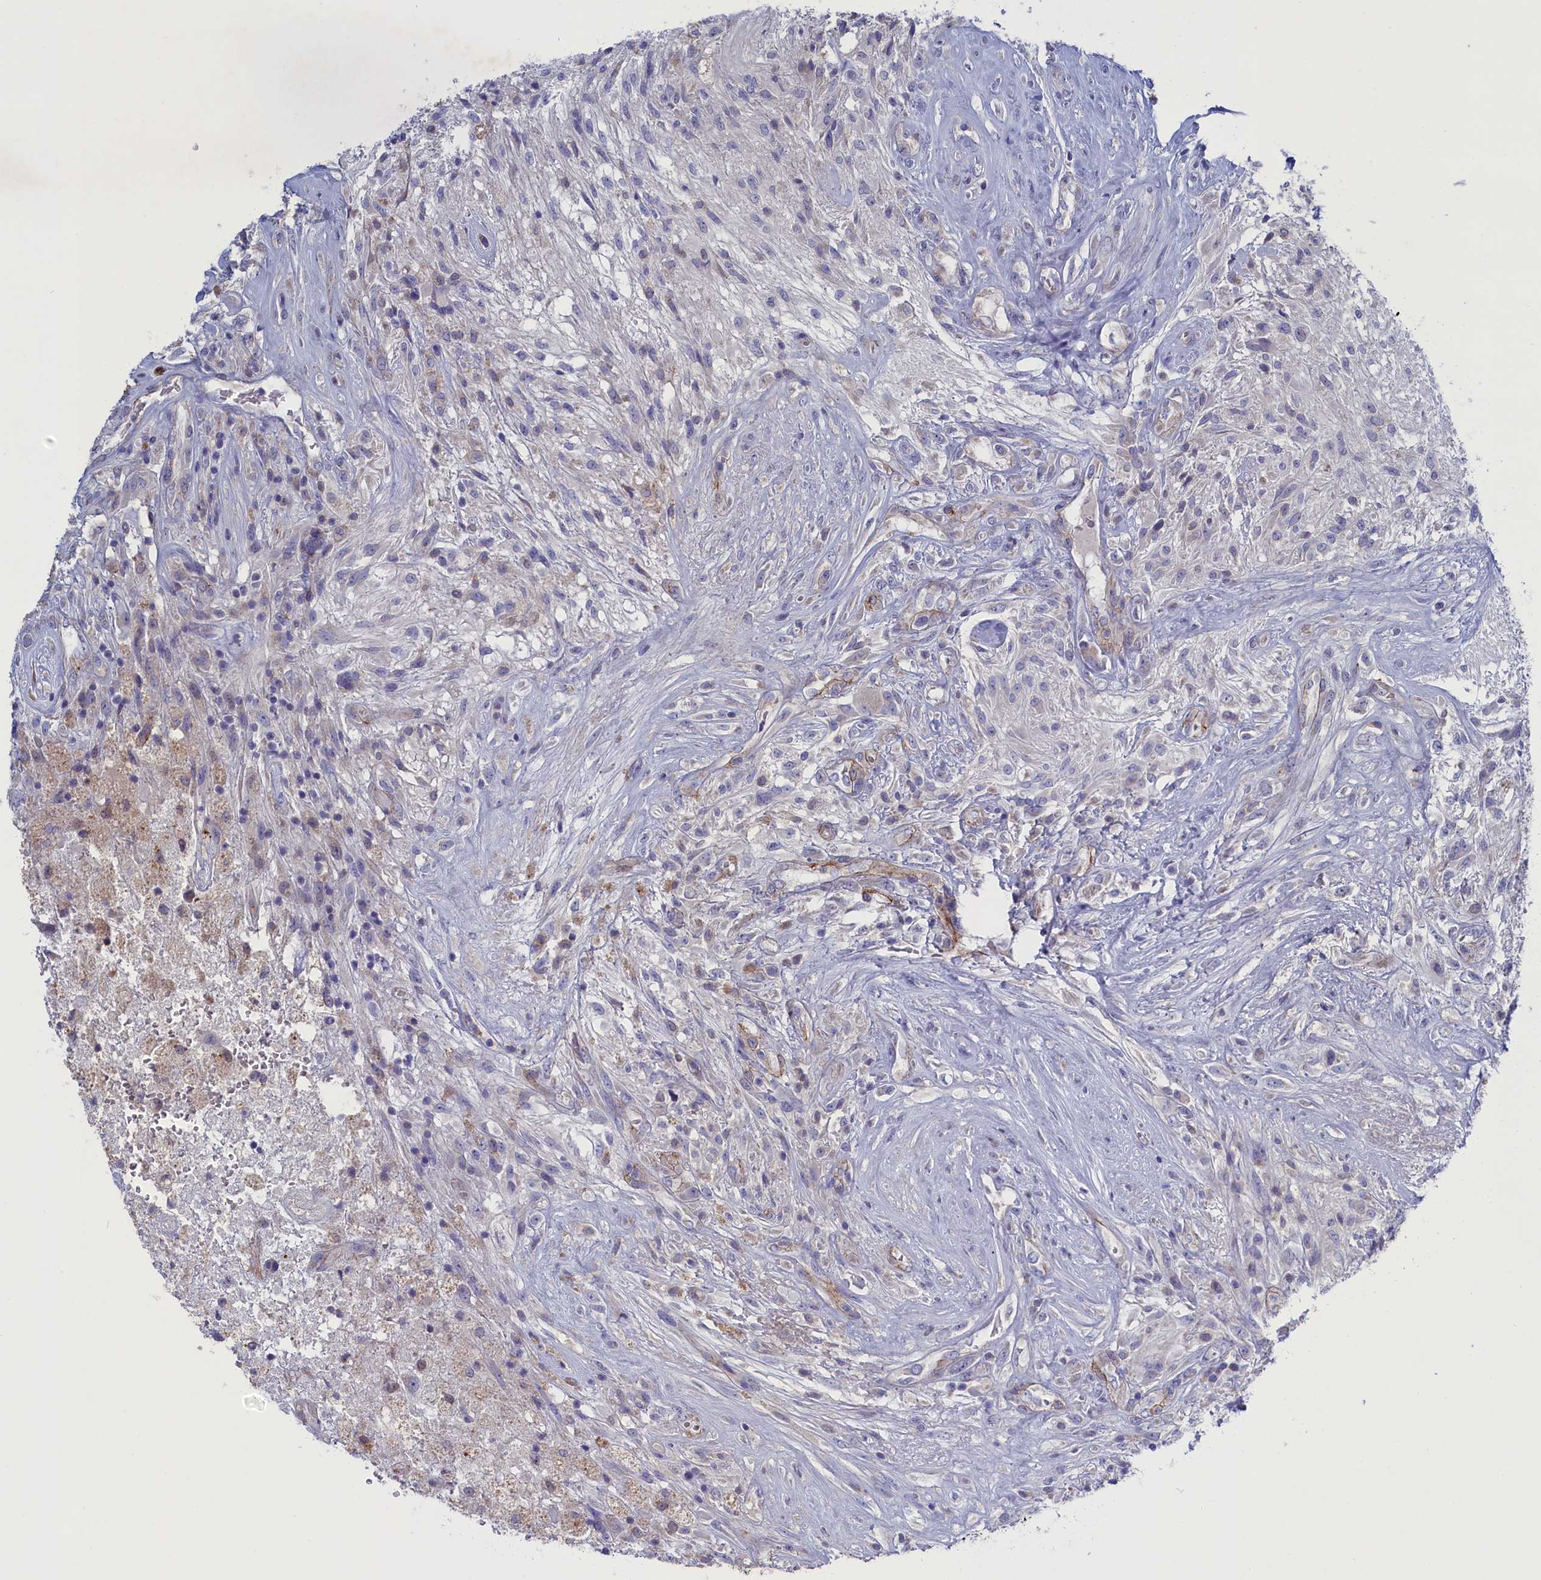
{"staining": {"intensity": "negative", "quantity": "none", "location": "none"}, "tissue": "glioma", "cell_type": "Tumor cells", "image_type": "cancer", "snomed": [{"axis": "morphology", "description": "Glioma, malignant, High grade"}, {"axis": "topography", "description": "Brain"}], "caption": "Malignant glioma (high-grade) was stained to show a protein in brown. There is no significant staining in tumor cells.", "gene": "GPR108", "patient": {"sex": "male", "age": 56}}